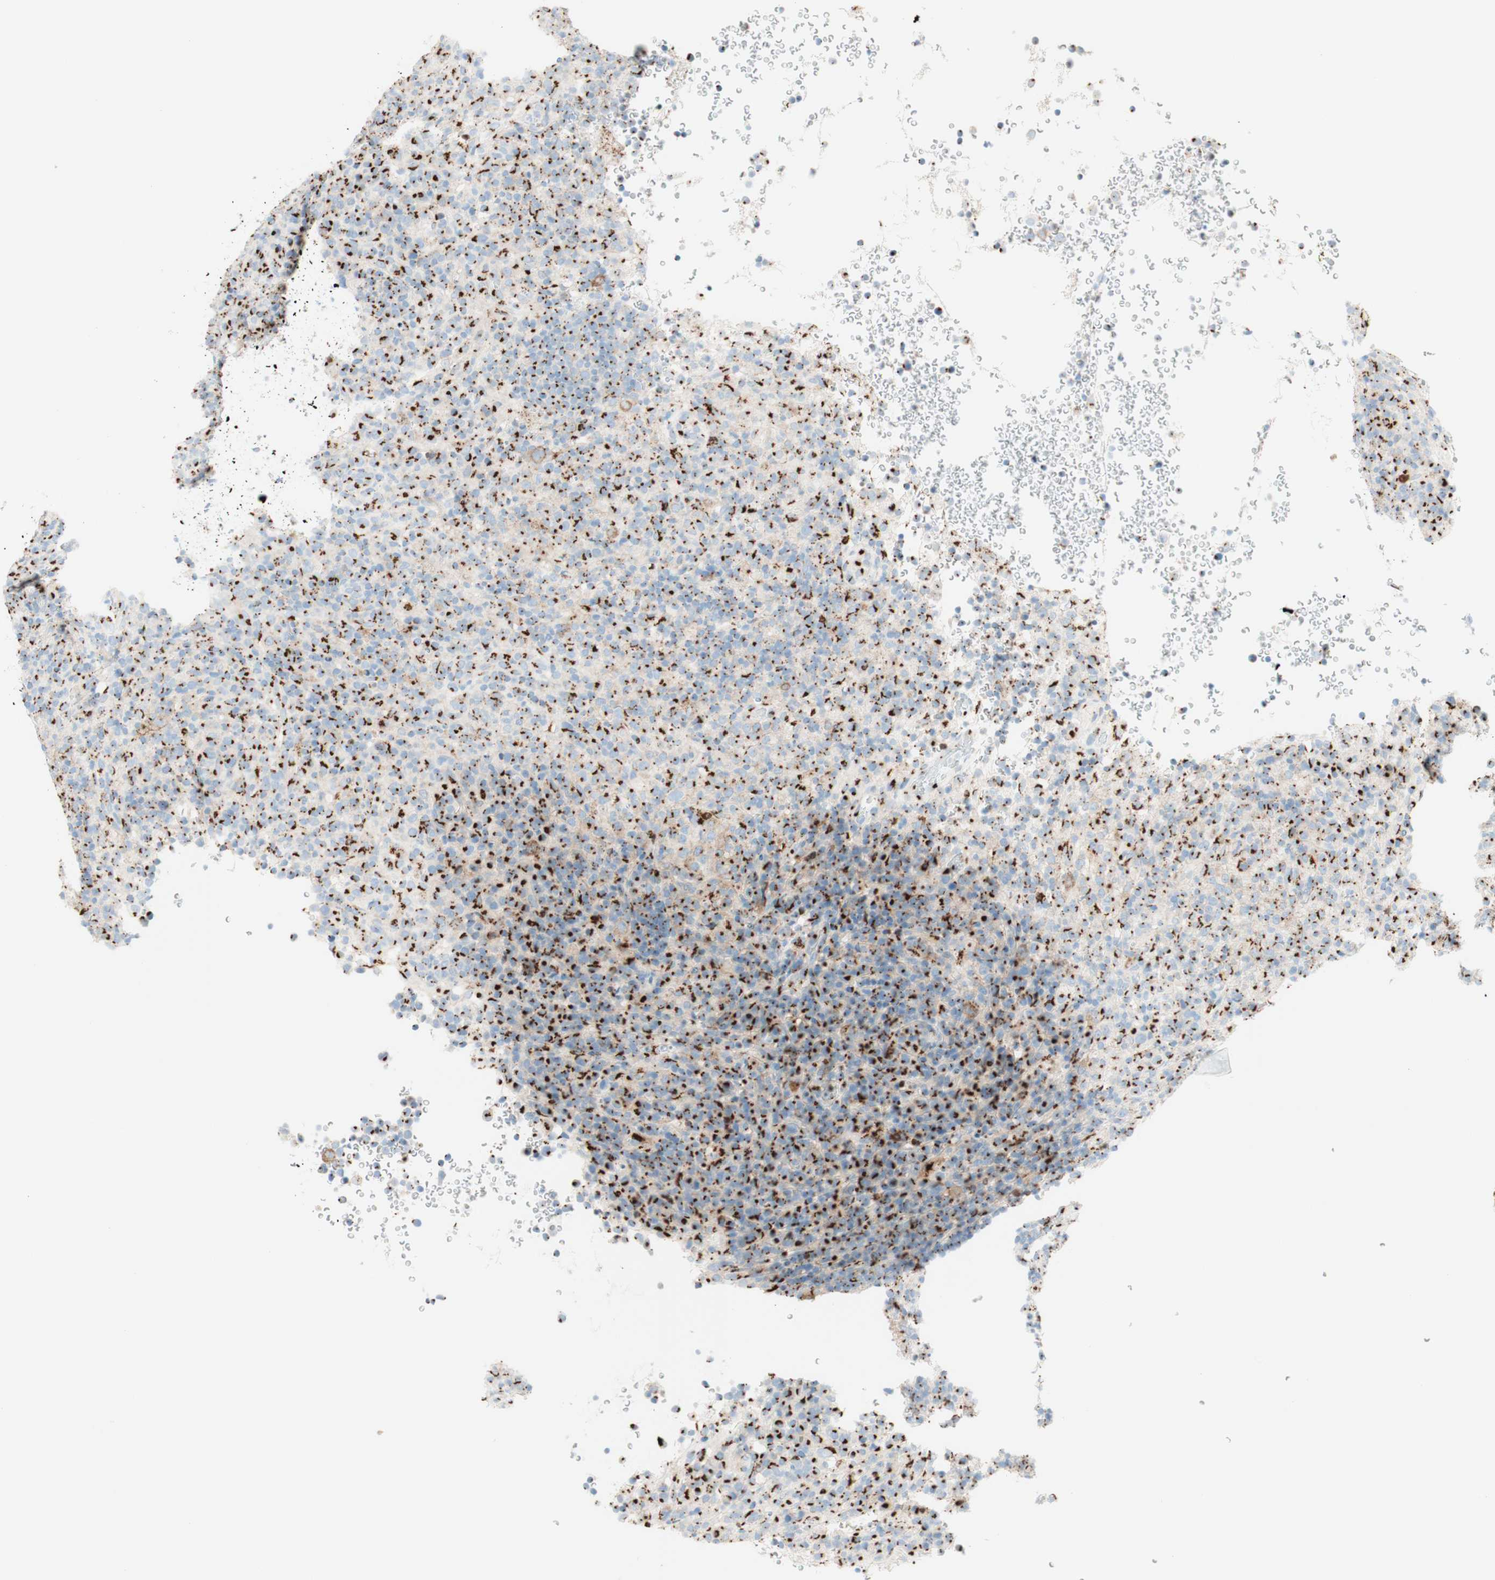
{"staining": {"intensity": "strong", "quantity": ">75%", "location": "cytoplasmic/membranous"}, "tissue": "lymphoma", "cell_type": "Tumor cells", "image_type": "cancer", "snomed": [{"axis": "morphology", "description": "Malignant lymphoma, non-Hodgkin's type, High grade"}, {"axis": "topography", "description": "Lymph node"}], "caption": "A photomicrograph of human high-grade malignant lymphoma, non-Hodgkin's type stained for a protein exhibits strong cytoplasmic/membranous brown staining in tumor cells.", "gene": "GOLGB1", "patient": {"sex": "female", "age": 76}}